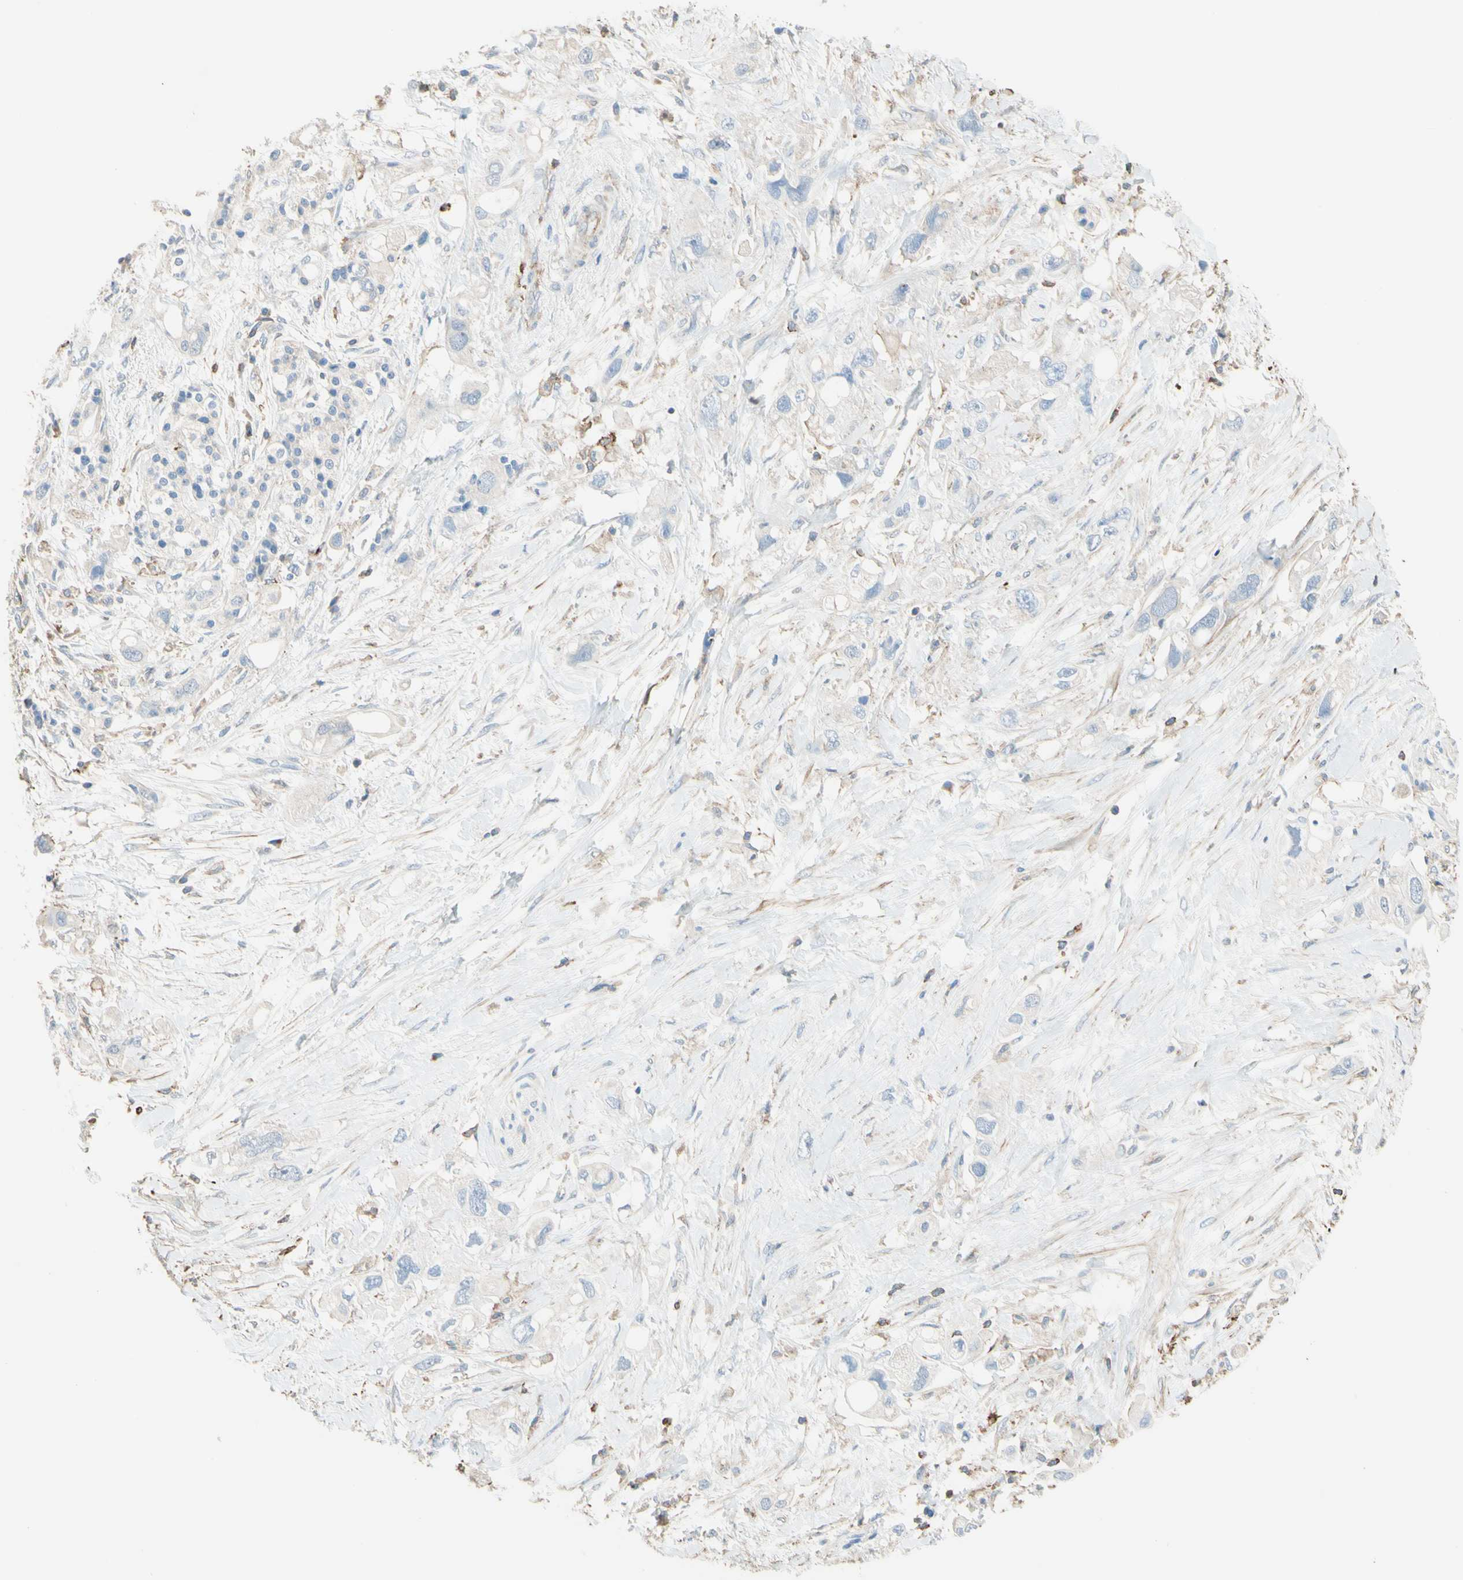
{"staining": {"intensity": "negative", "quantity": "none", "location": "none"}, "tissue": "pancreatic cancer", "cell_type": "Tumor cells", "image_type": "cancer", "snomed": [{"axis": "morphology", "description": "Adenocarcinoma, NOS"}, {"axis": "topography", "description": "Pancreas"}], "caption": "Pancreatic adenocarcinoma stained for a protein using immunohistochemistry (IHC) shows no expression tumor cells.", "gene": "SEMA4C", "patient": {"sex": "female", "age": 56}}